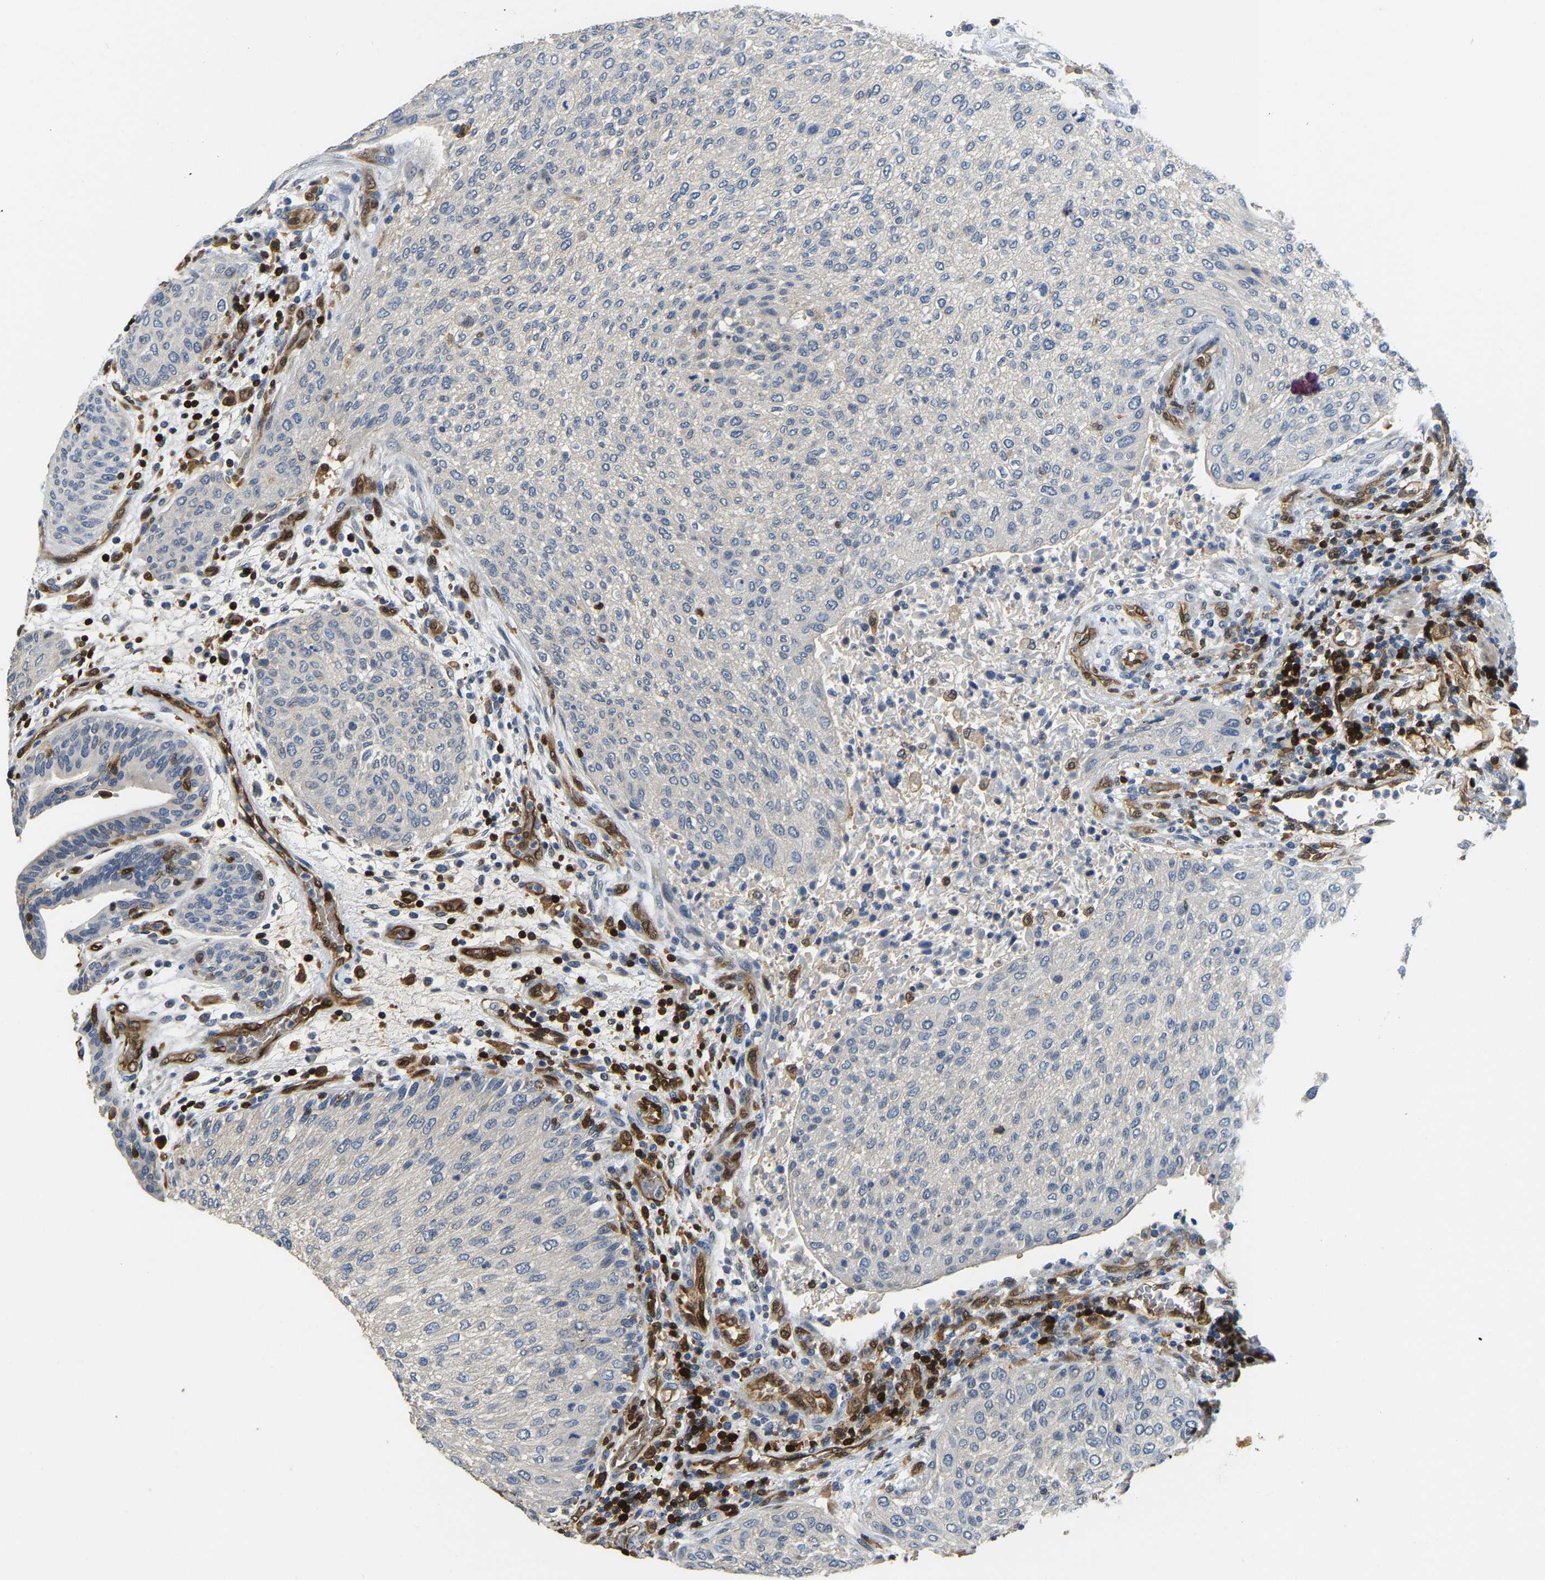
{"staining": {"intensity": "negative", "quantity": "none", "location": "none"}, "tissue": "urothelial cancer", "cell_type": "Tumor cells", "image_type": "cancer", "snomed": [{"axis": "morphology", "description": "Urothelial carcinoma, Low grade"}, {"axis": "morphology", "description": "Urothelial carcinoma, High grade"}, {"axis": "topography", "description": "Urinary bladder"}], "caption": "Urothelial cancer stained for a protein using IHC demonstrates no positivity tumor cells.", "gene": "GIMAP7", "patient": {"sex": "male", "age": 35}}